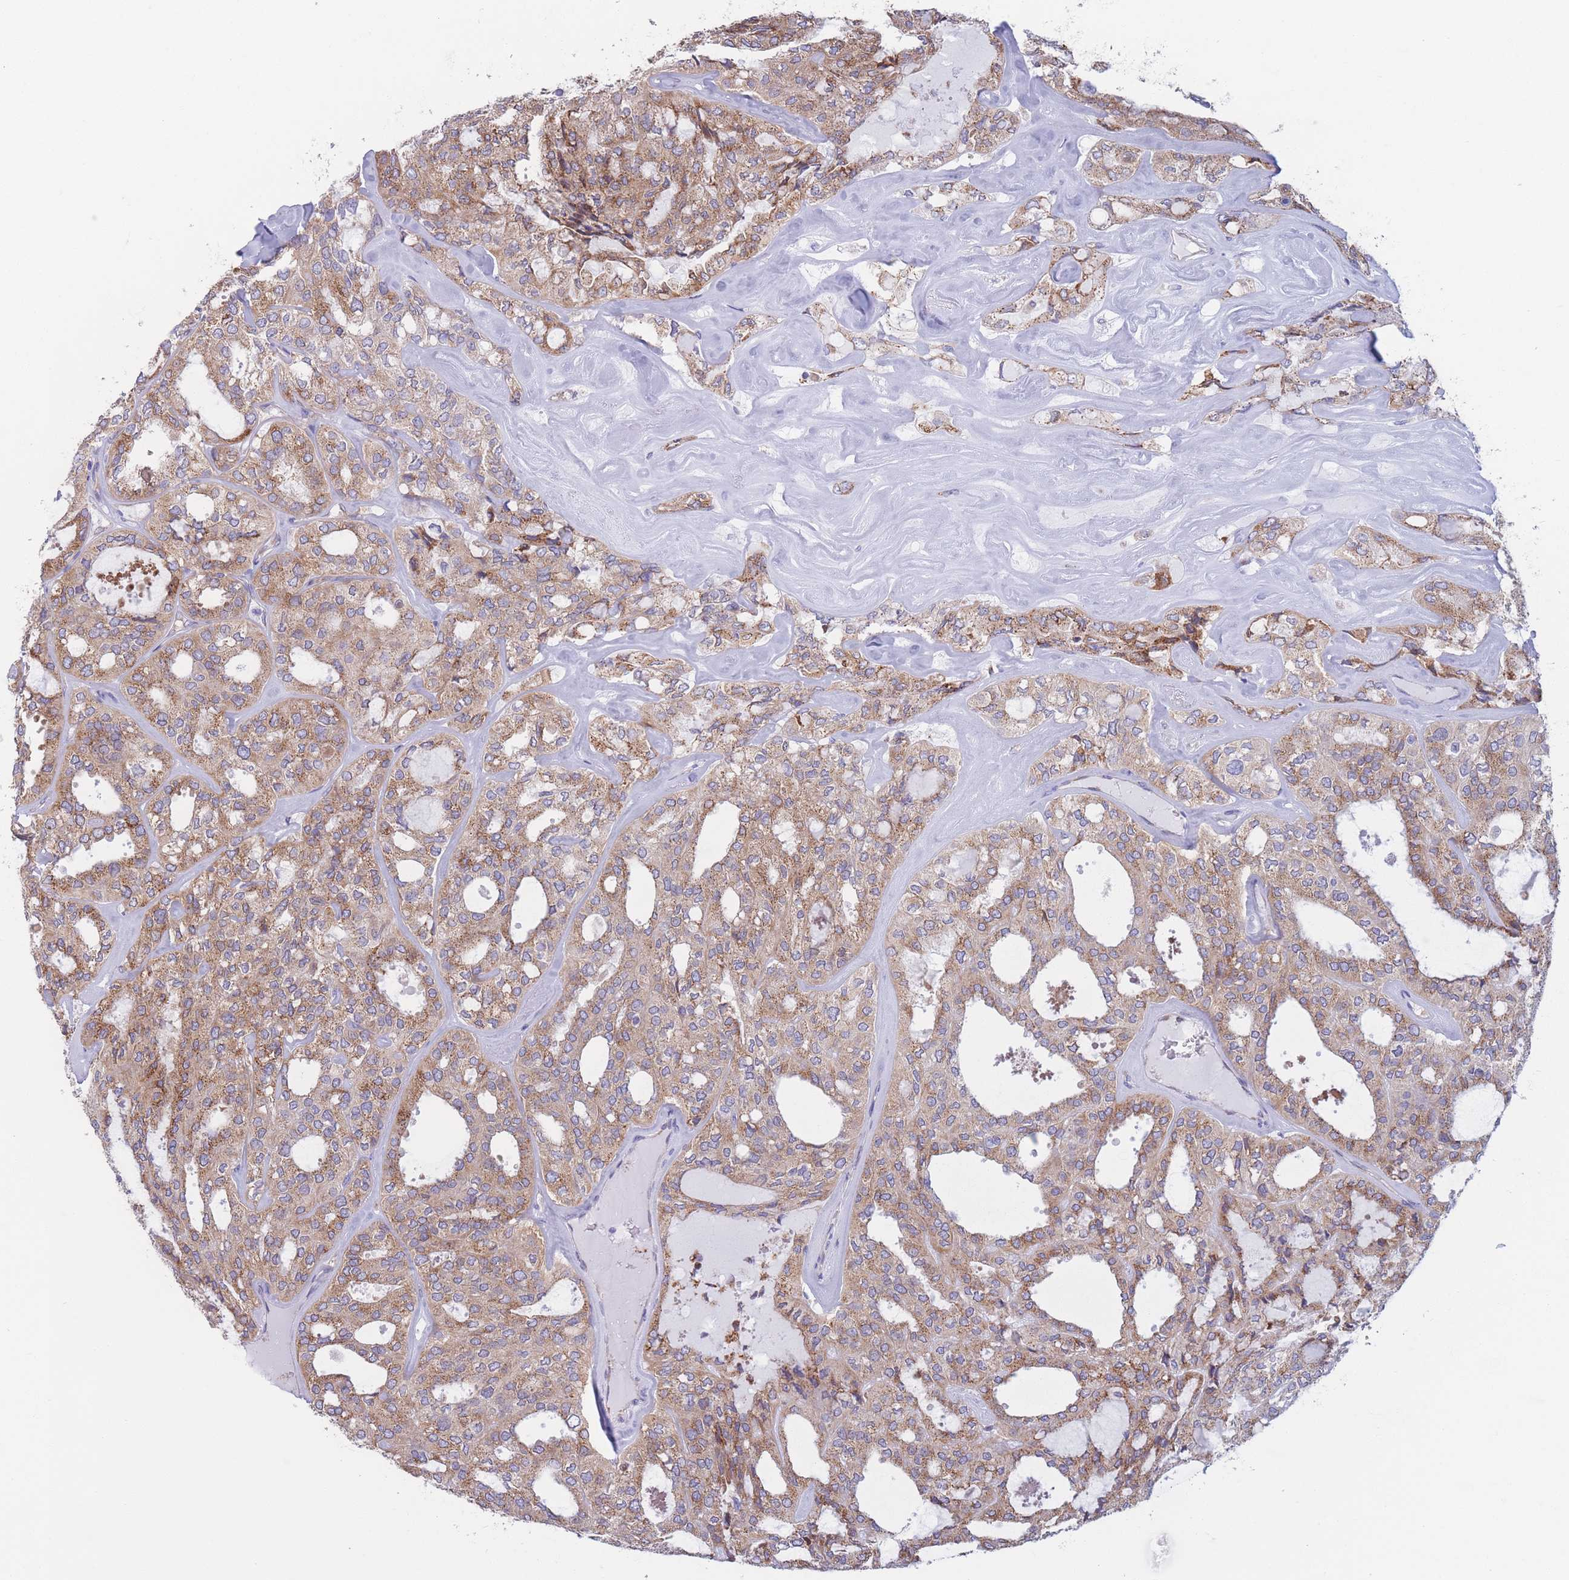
{"staining": {"intensity": "moderate", "quantity": ">75%", "location": "cytoplasmic/membranous"}, "tissue": "thyroid cancer", "cell_type": "Tumor cells", "image_type": "cancer", "snomed": [{"axis": "morphology", "description": "Follicular adenoma carcinoma, NOS"}, {"axis": "topography", "description": "Thyroid gland"}], "caption": "Human thyroid cancer stained with a brown dye displays moderate cytoplasmic/membranous positive staining in approximately >75% of tumor cells.", "gene": "MRPL30", "patient": {"sex": "male", "age": 75}}